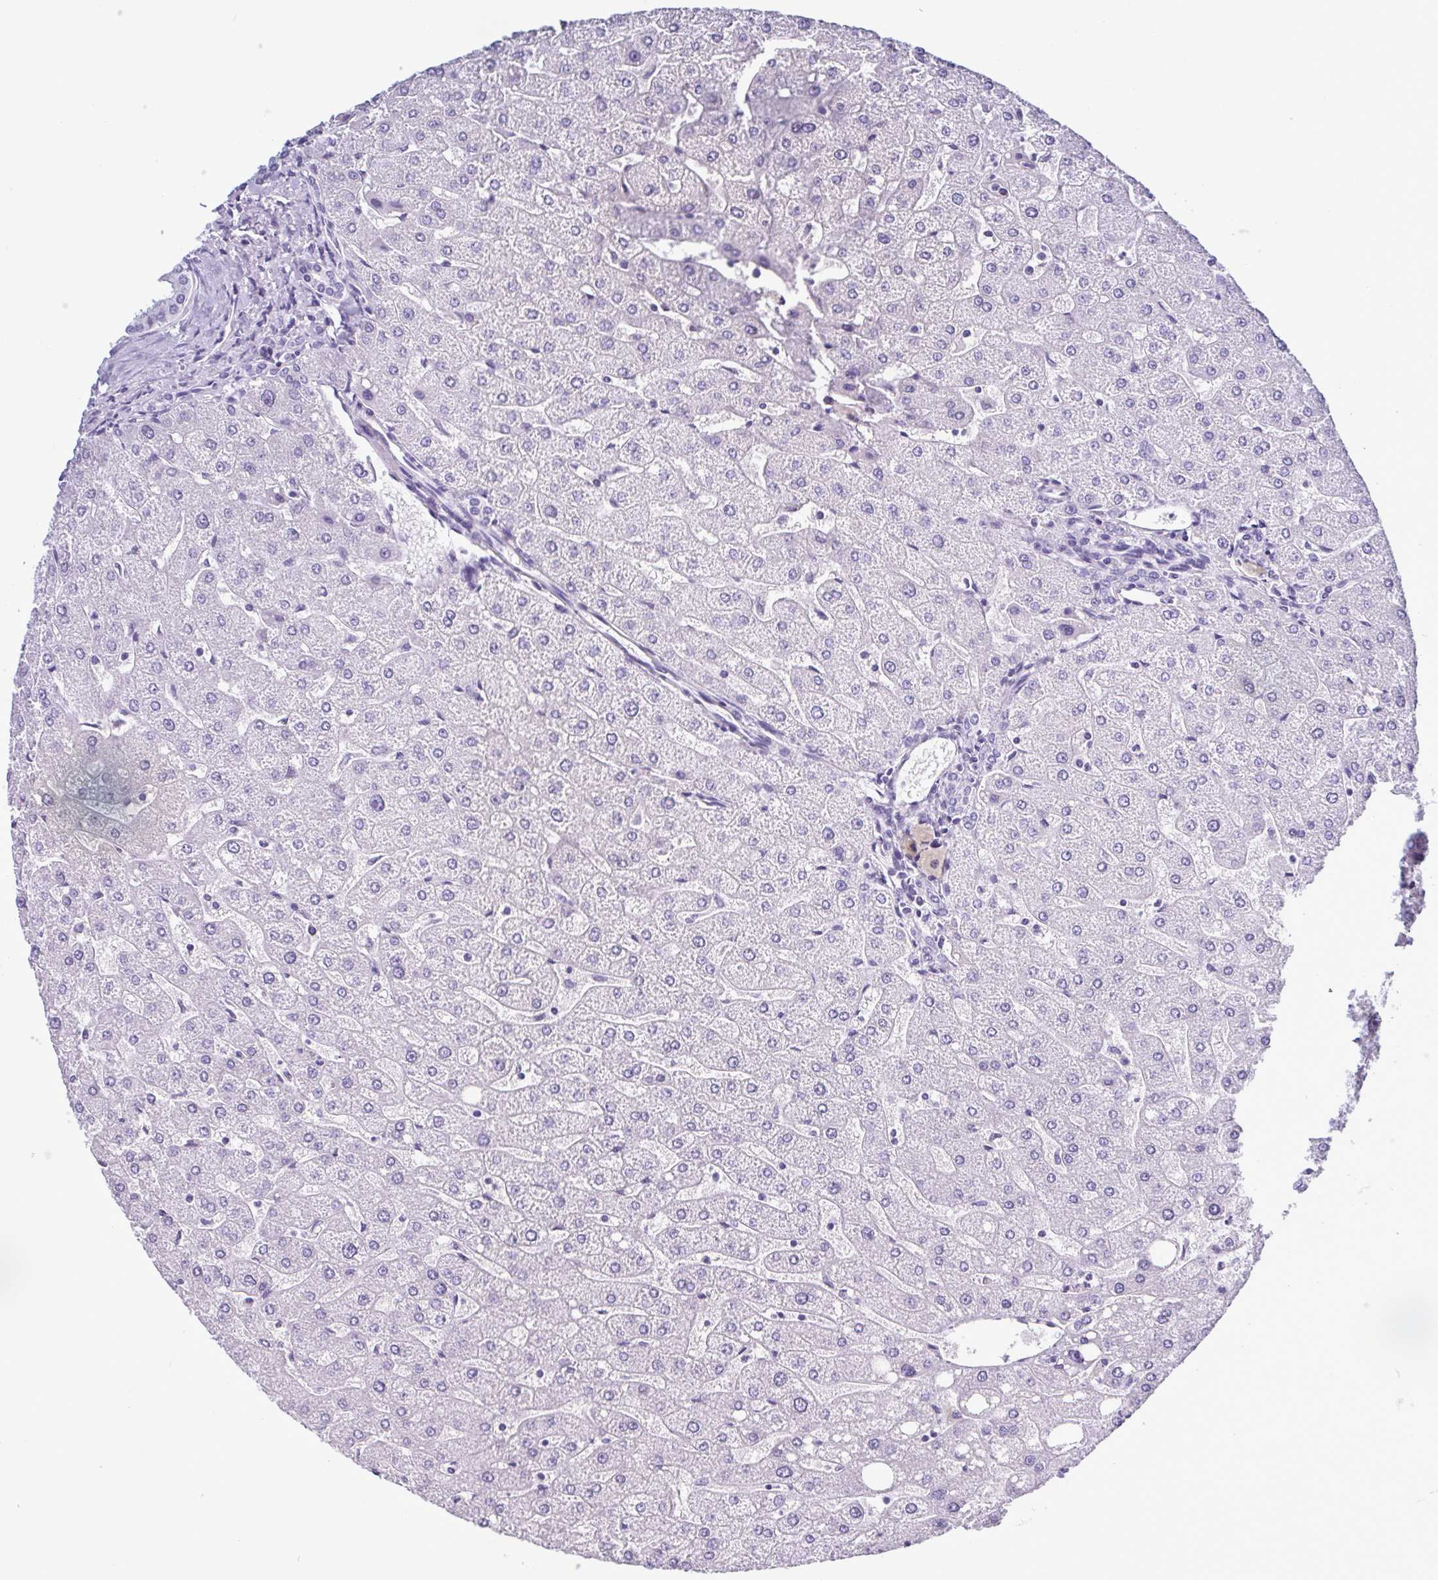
{"staining": {"intensity": "negative", "quantity": "none", "location": "none"}, "tissue": "liver", "cell_type": "Cholangiocytes", "image_type": "normal", "snomed": [{"axis": "morphology", "description": "Normal tissue, NOS"}, {"axis": "topography", "description": "Liver"}], "caption": "Immunohistochemistry (IHC) histopathology image of unremarkable human liver stained for a protein (brown), which exhibits no staining in cholangiocytes.", "gene": "INAFM1", "patient": {"sex": "male", "age": 67}}